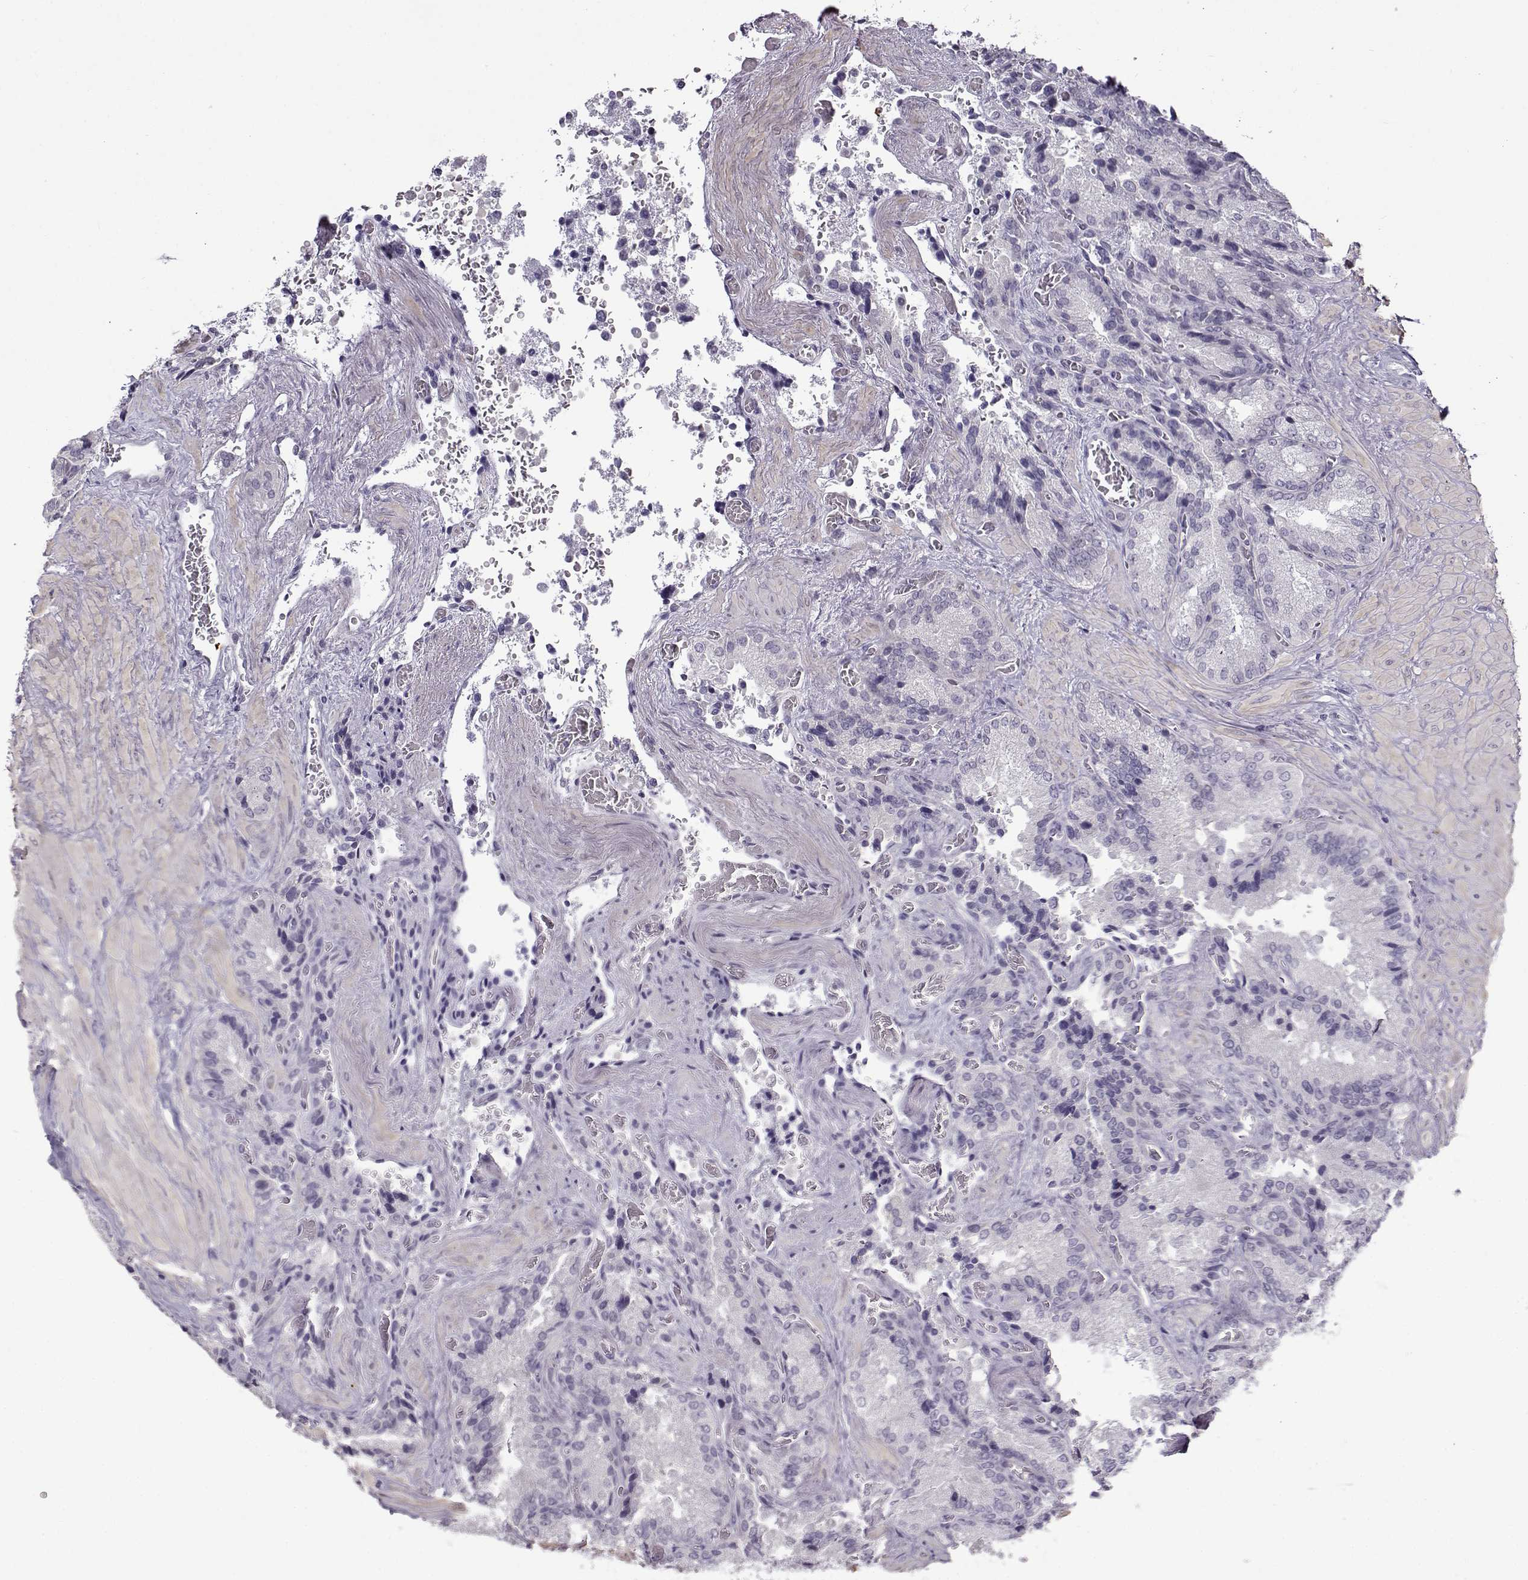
{"staining": {"intensity": "negative", "quantity": "none", "location": "none"}, "tissue": "seminal vesicle", "cell_type": "Glandular cells", "image_type": "normal", "snomed": [{"axis": "morphology", "description": "Normal tissue, NOS"}, {"axis": "topography", "description": "Seminal veicle"}], "caption": "A high-resolution photomicrograph shows immunohistochemistry staining of unremarkable seminal vesicle, which shows no significant positivity in glandular cells.", "gene": "TEX55", "patient": {"sex": "male", "age": 37}}